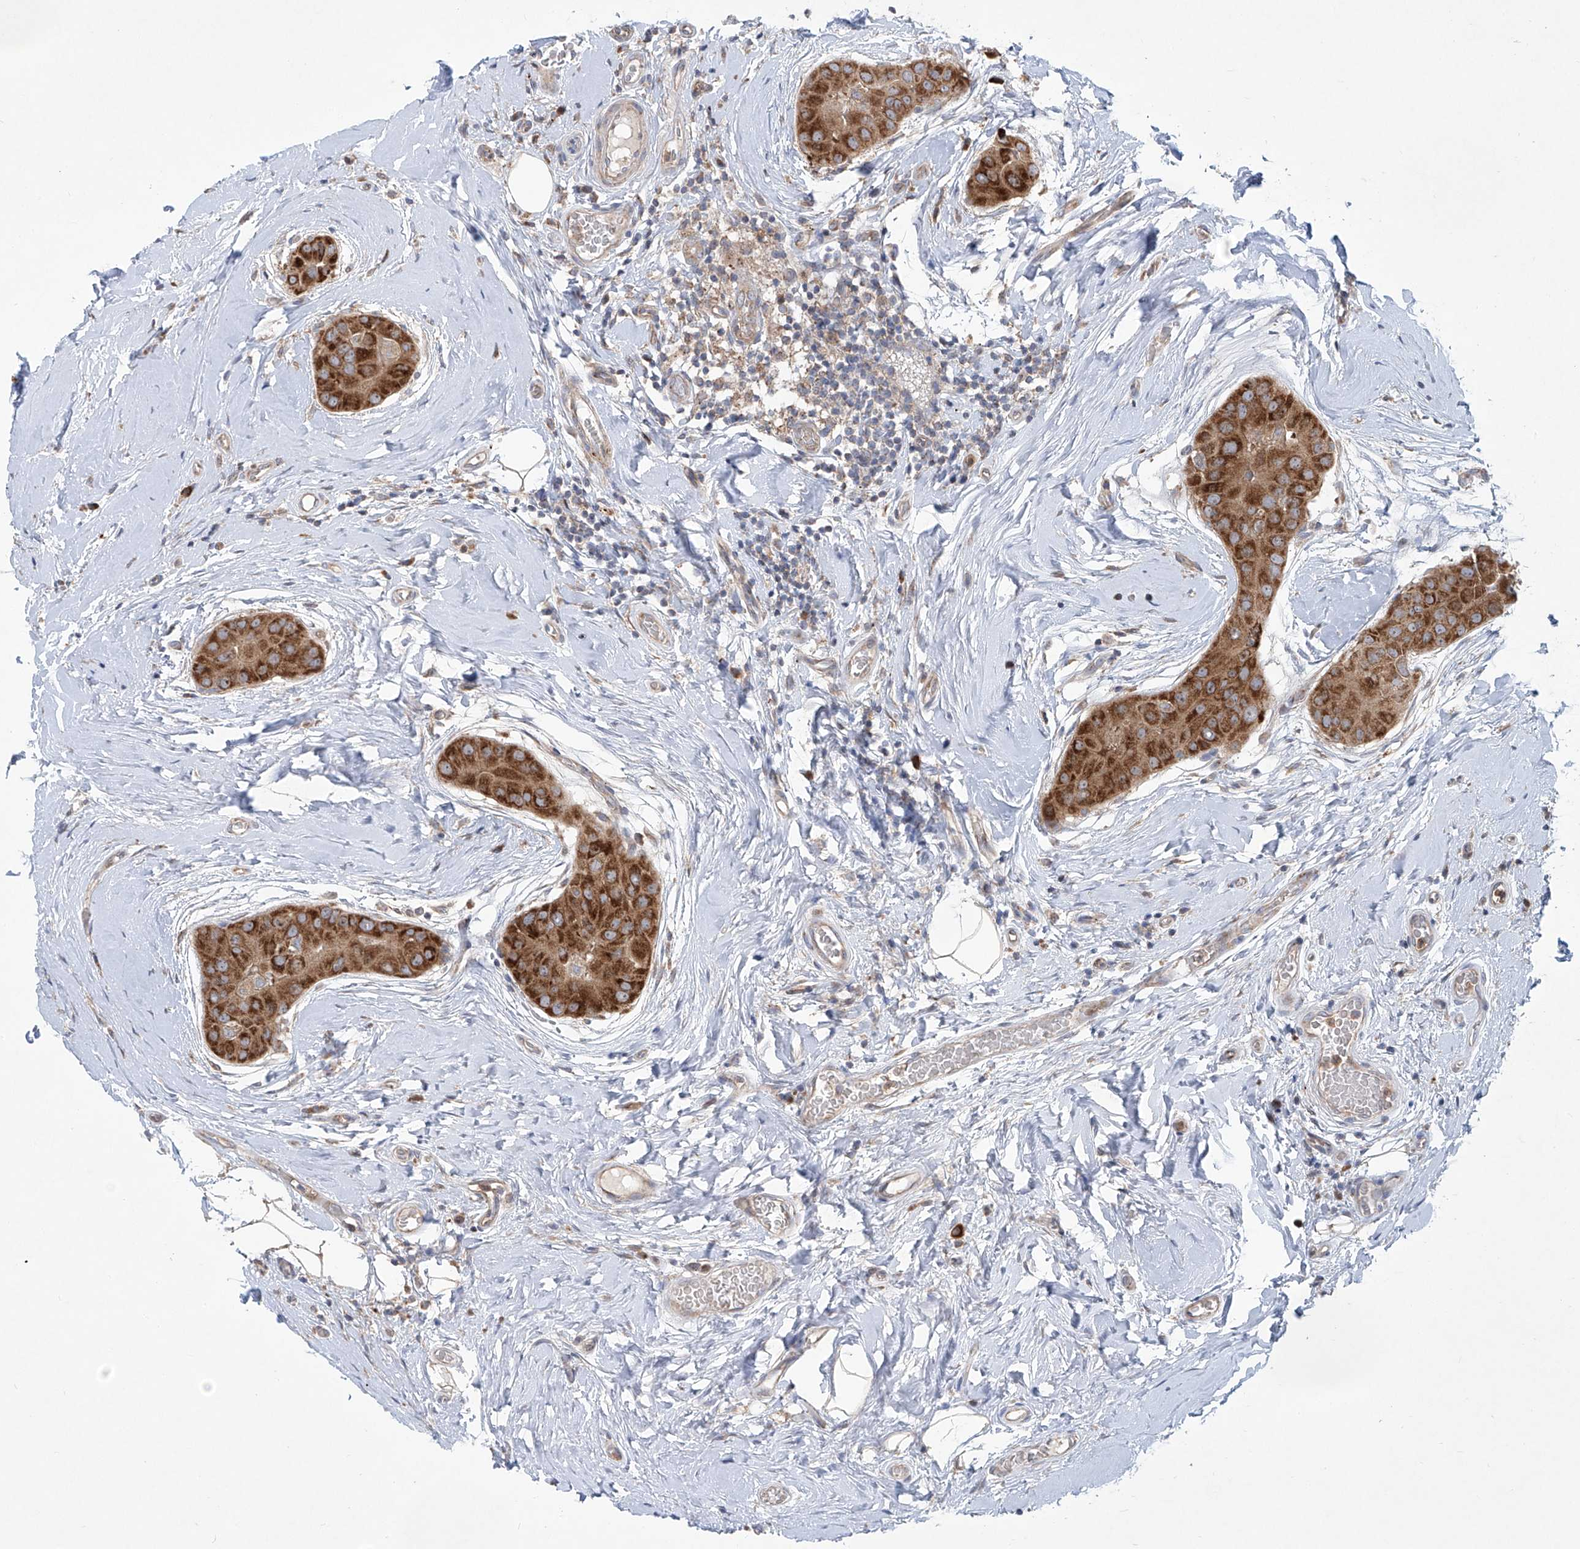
{"staining": {"intensity": "strong", "quantity": ">75%", "location": "cytoplasmic/membranous"}, "tissue": "thyroid cancer", "cell_type": "Tumor cells", "image_type": "cancer", "snomed": [{"axis": "morphology", "description": "Papillary adenocarcinoma, NOS"}, {"axis": "topography", "description": "Thyroid gland"}], "caption": "Brown immunohistochemical staining in human papillary adenocarcinoma (thyroid) reveals strong cytoplasmic/membranous positivity in about >75% of tumor cells. The staining is performed using DAB (3,3'-diaminobenzidine) brown chromogen to label protein expression. The nuclei are counter-stained blue using hematoxylin.", "gene": "KLC4", "patient": {"sex": "male", "age": 33}}